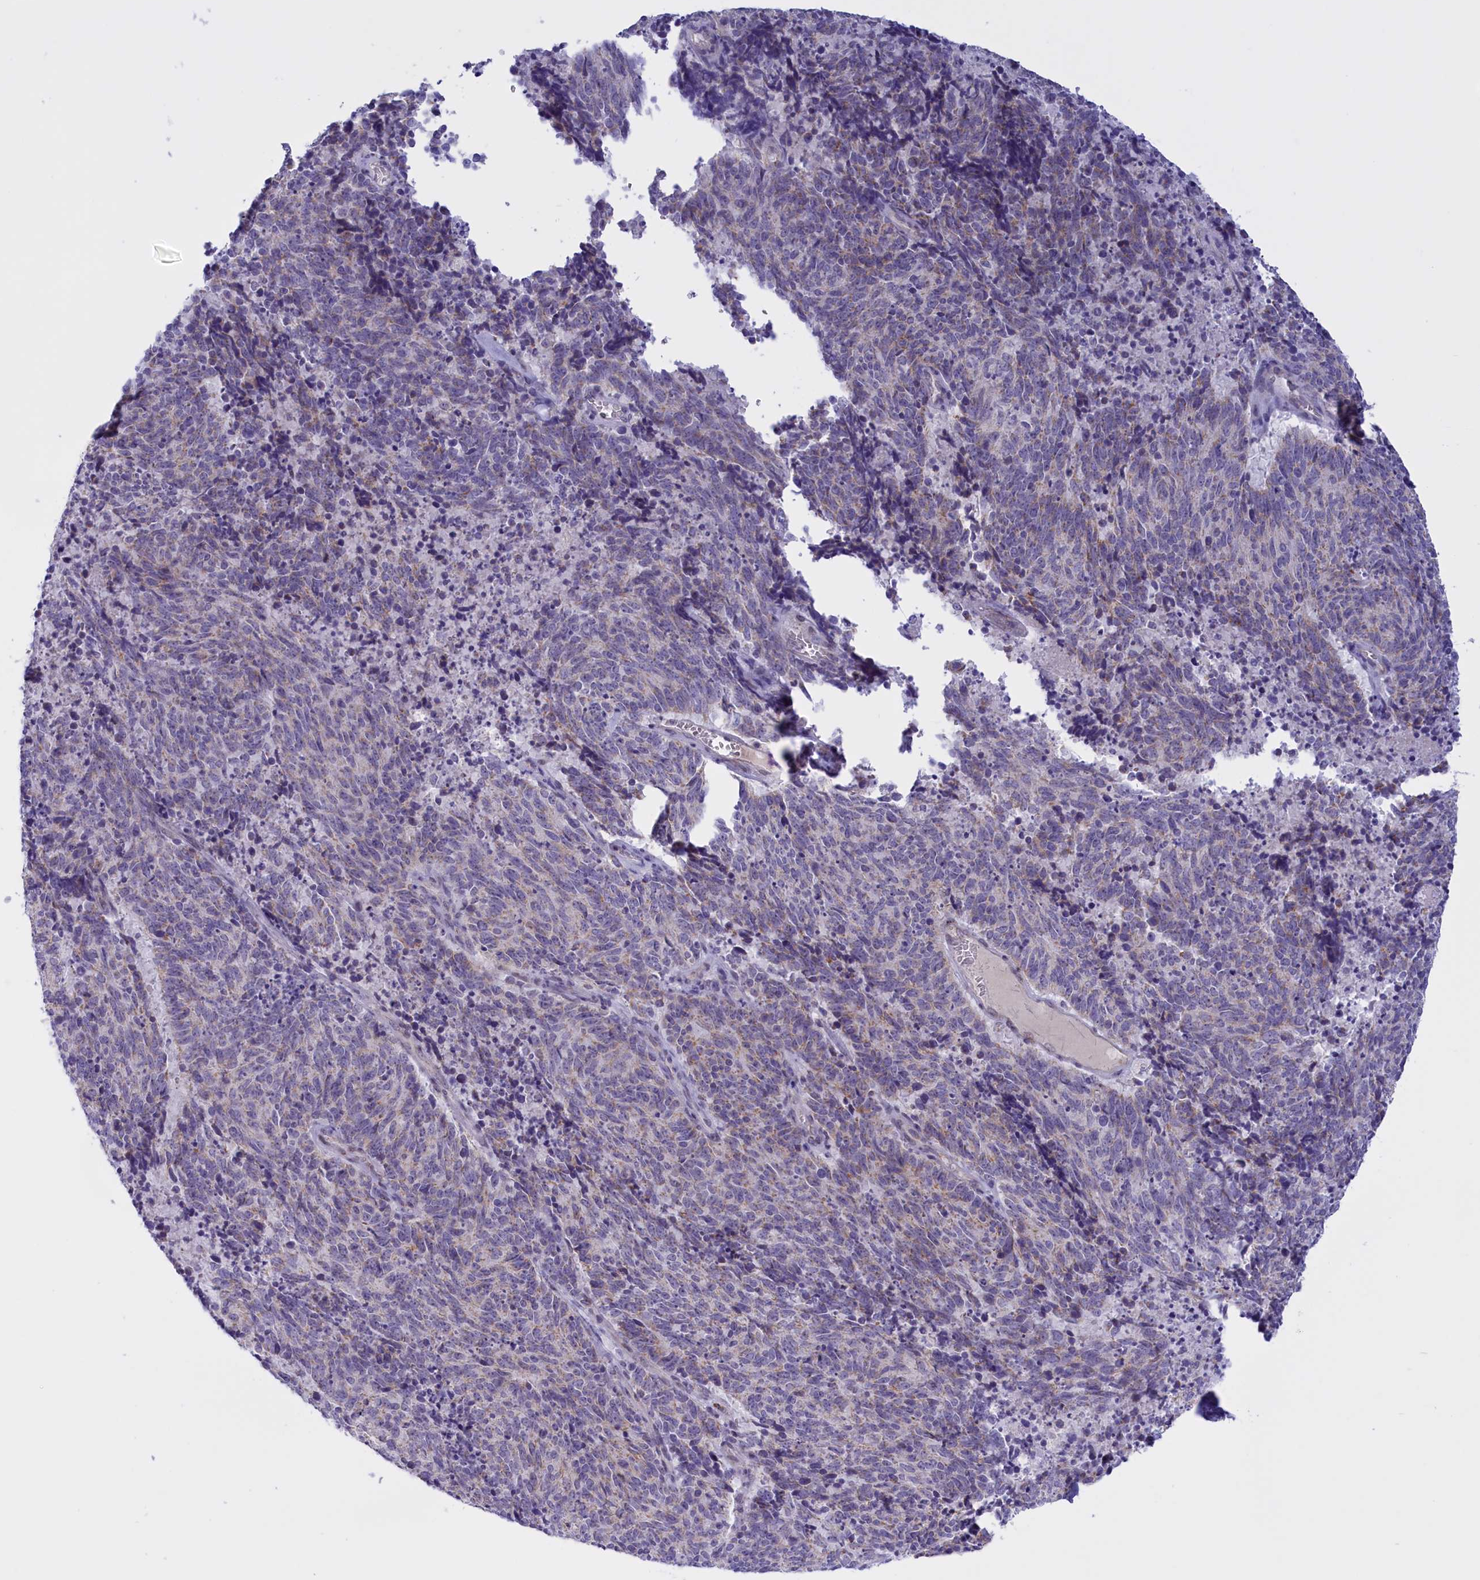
{"staining": {"intensity": "weak", "quantity": "<25%", "location": "cytoplasmic/membranous"}, "tissue": "cervical cancer", "cell_type": "Tumor cells", "image_type": "cancer", "snomed": [{"axis": "morphology", "description": "Squamous cell carcinoma, NOS"}, {"axis": "topography", "description": "Cervix"}], "caption": "Immunohistochemistry micrograph of human squamous cell carcinoma (cervical) stained for a protein (brown), which reveals no expression in tumor cells.", "gene": "FAM149B1", "patient": {"sex": "female", "age": 29}}